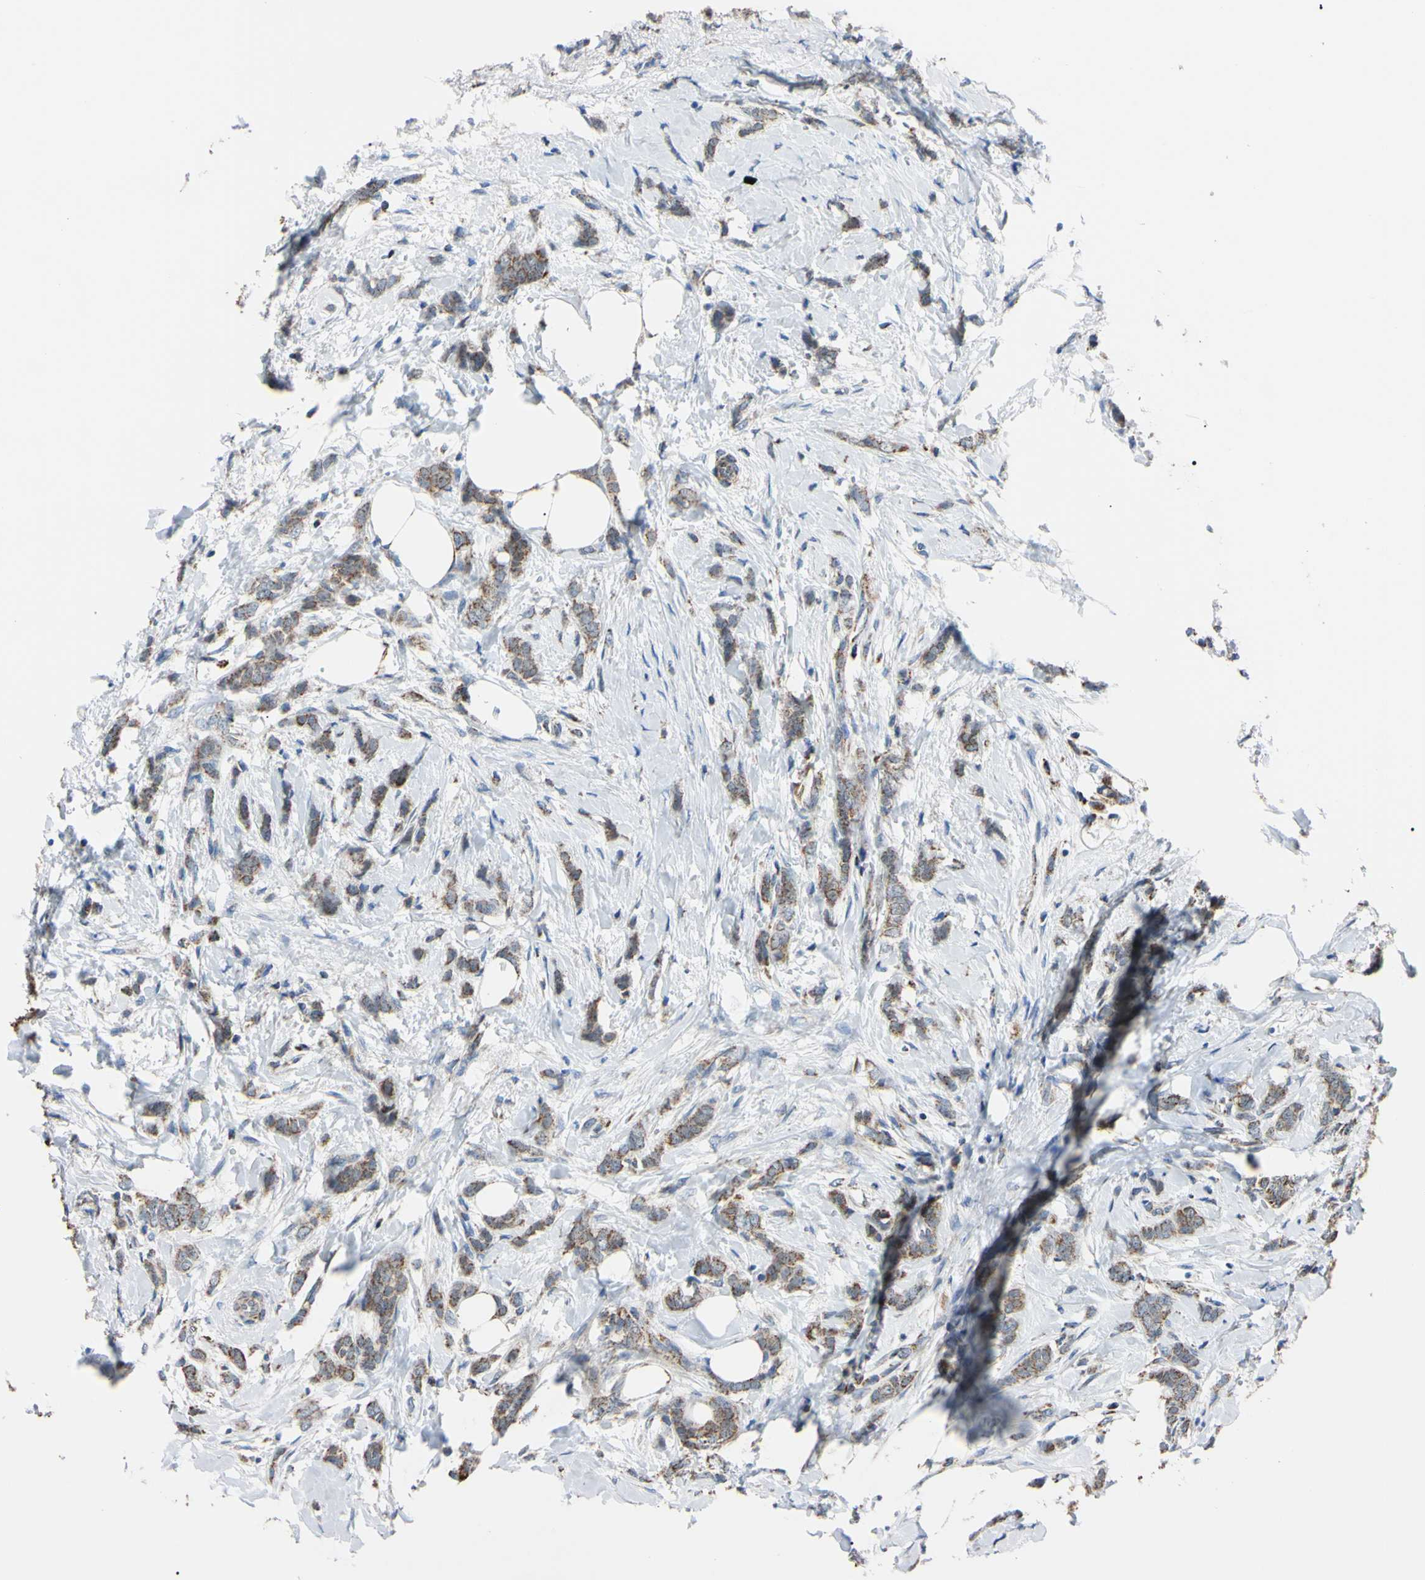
{"staining": {"intensity": "moderate", "quantity": ">75%", "location": "cytoplasmic/membranous"}, "tissue": "breast cancer", "cell_type": "Tumor cells", "image_type": "cancer", "snomed": [{"axis": "morphology", "description": "Lobular carcinoma, in situ"}, {"axis": "morphology", "description": "Lobular carcinoma"}, {"axis": "topography", "description": "Breast"}], "caption": "Immunohistochemical staining of human breast cancer exhibits moderate cytoplasmic/membranous protein positivity in approximately >75% of tumor cells. The protein of interest is shown in brown color, while the nuclei are stained blue.", "gene": "CLPP", "patient": {"sex": "female", "age": 41}}